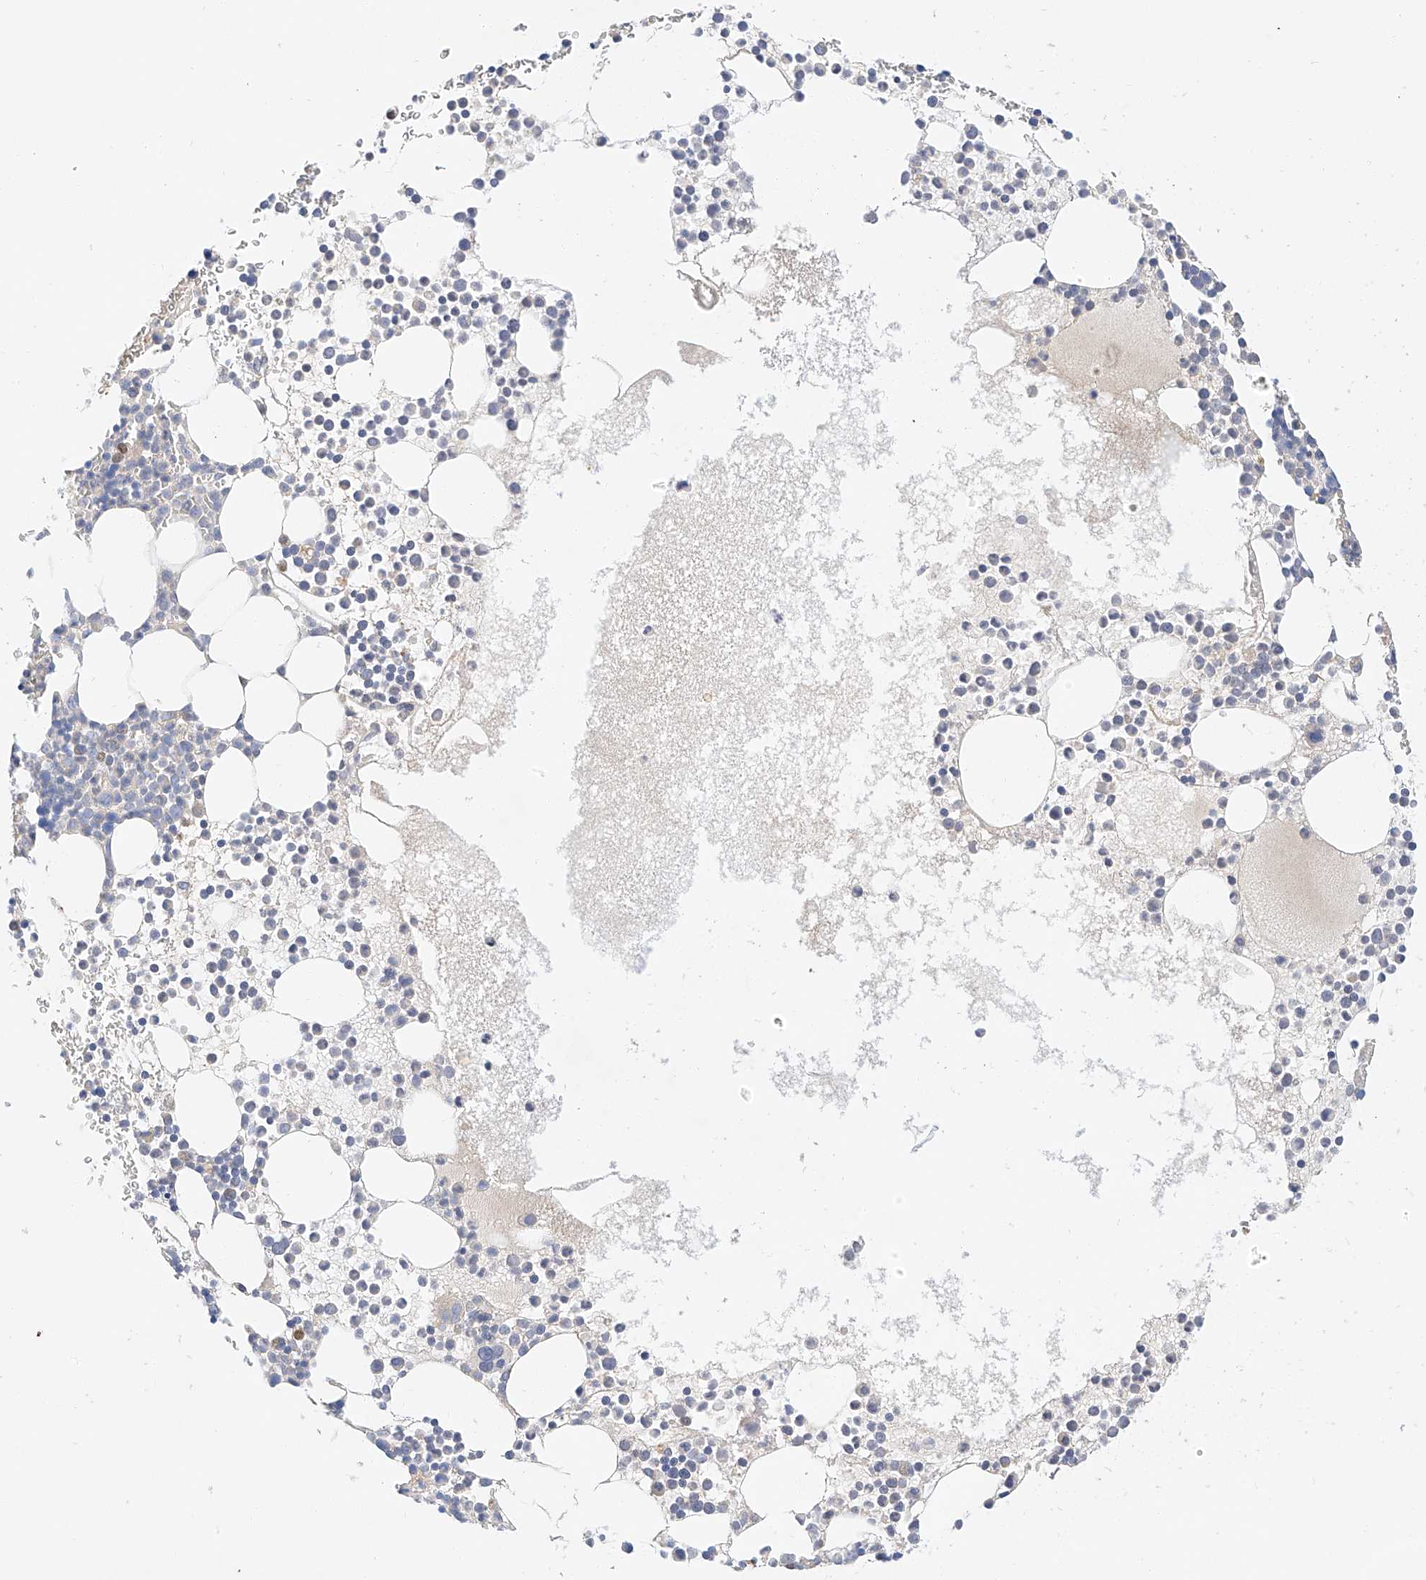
{"staining": {"intensity": "negative", "quantity": "none", "location": "none"}, "tissue": "bone marrow", "cell_type": "Hematopoietic cells", "image_type": "normal", "snomed": [{"axis": "morphology", "description": "Normal tissue, NOS"}, {"axis": "topography", "description": "Bone marrow"}], "caption": "Immunohistochemistry (IHC) image of benign bone marrow: bone marrow stained with DAB reveals no significant protein expression in hematopoietic cells. The staining is performed using DAB brown chromogen with nuclei counter-stained in using hematoxylin.", "gene": "C6orf118", "patient": {"sex": "female", "age": 78}}